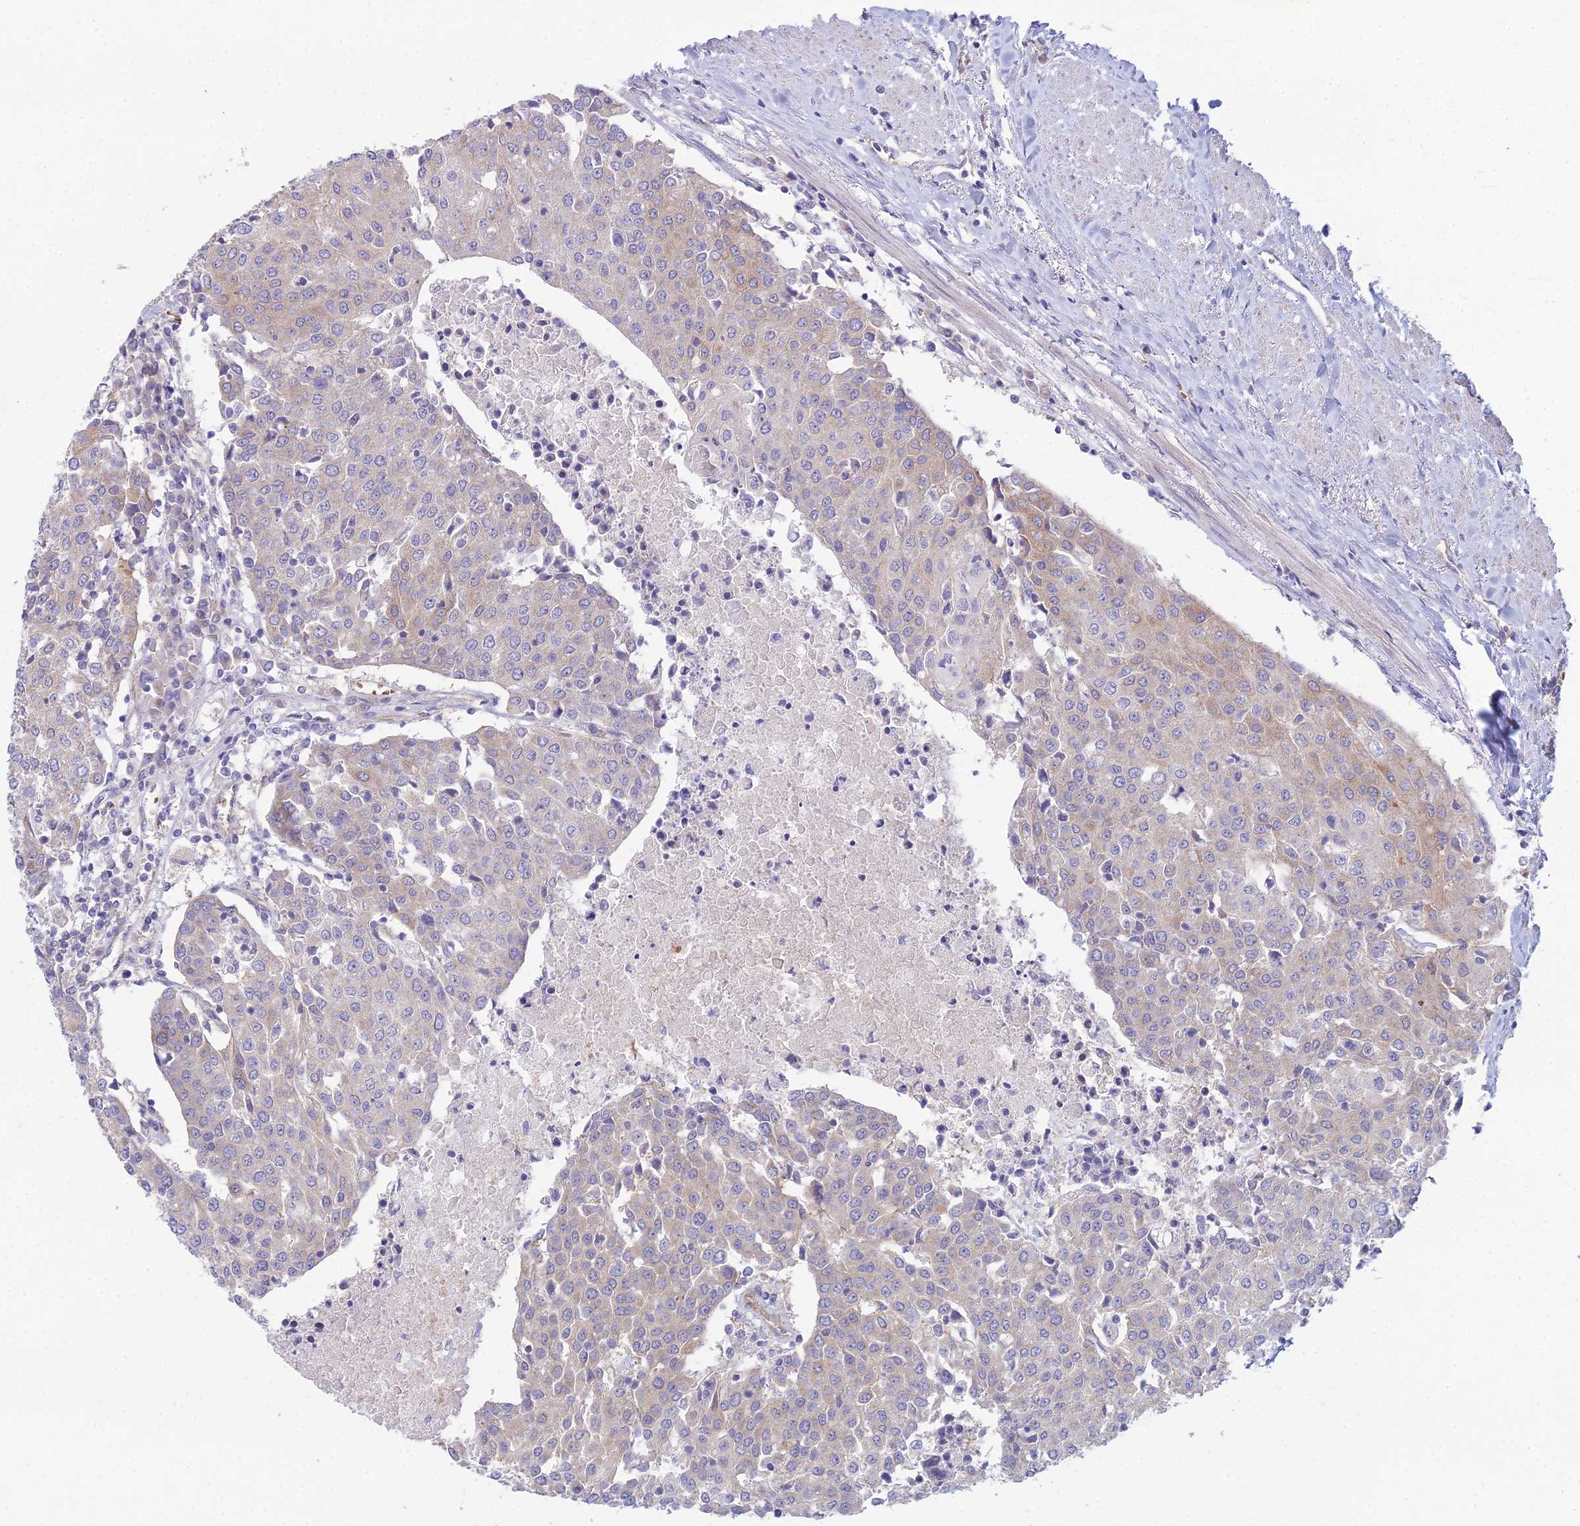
{"staining": {"intensity": "weak", "quantity": "<25%", "location": "cytoplasmic/membranous"}, "tissue": "urothelial cancer", "cell_type": "Tumor cells", "image_type": "cancer", "snomed": [{"axis": "morphology", "description": "Urothelial carcinoma, High grade"}, {"axis": "topography", "description": "Urinary bladder"}], "caption": "An IHC photomicrograph of high-grade urothelial carcinoma is shown. There is no staining in tumor cells of high-grade urothelial carcinoma.", "gene": "ZNF564", "patient": {"sex": "female", "age": 85}}